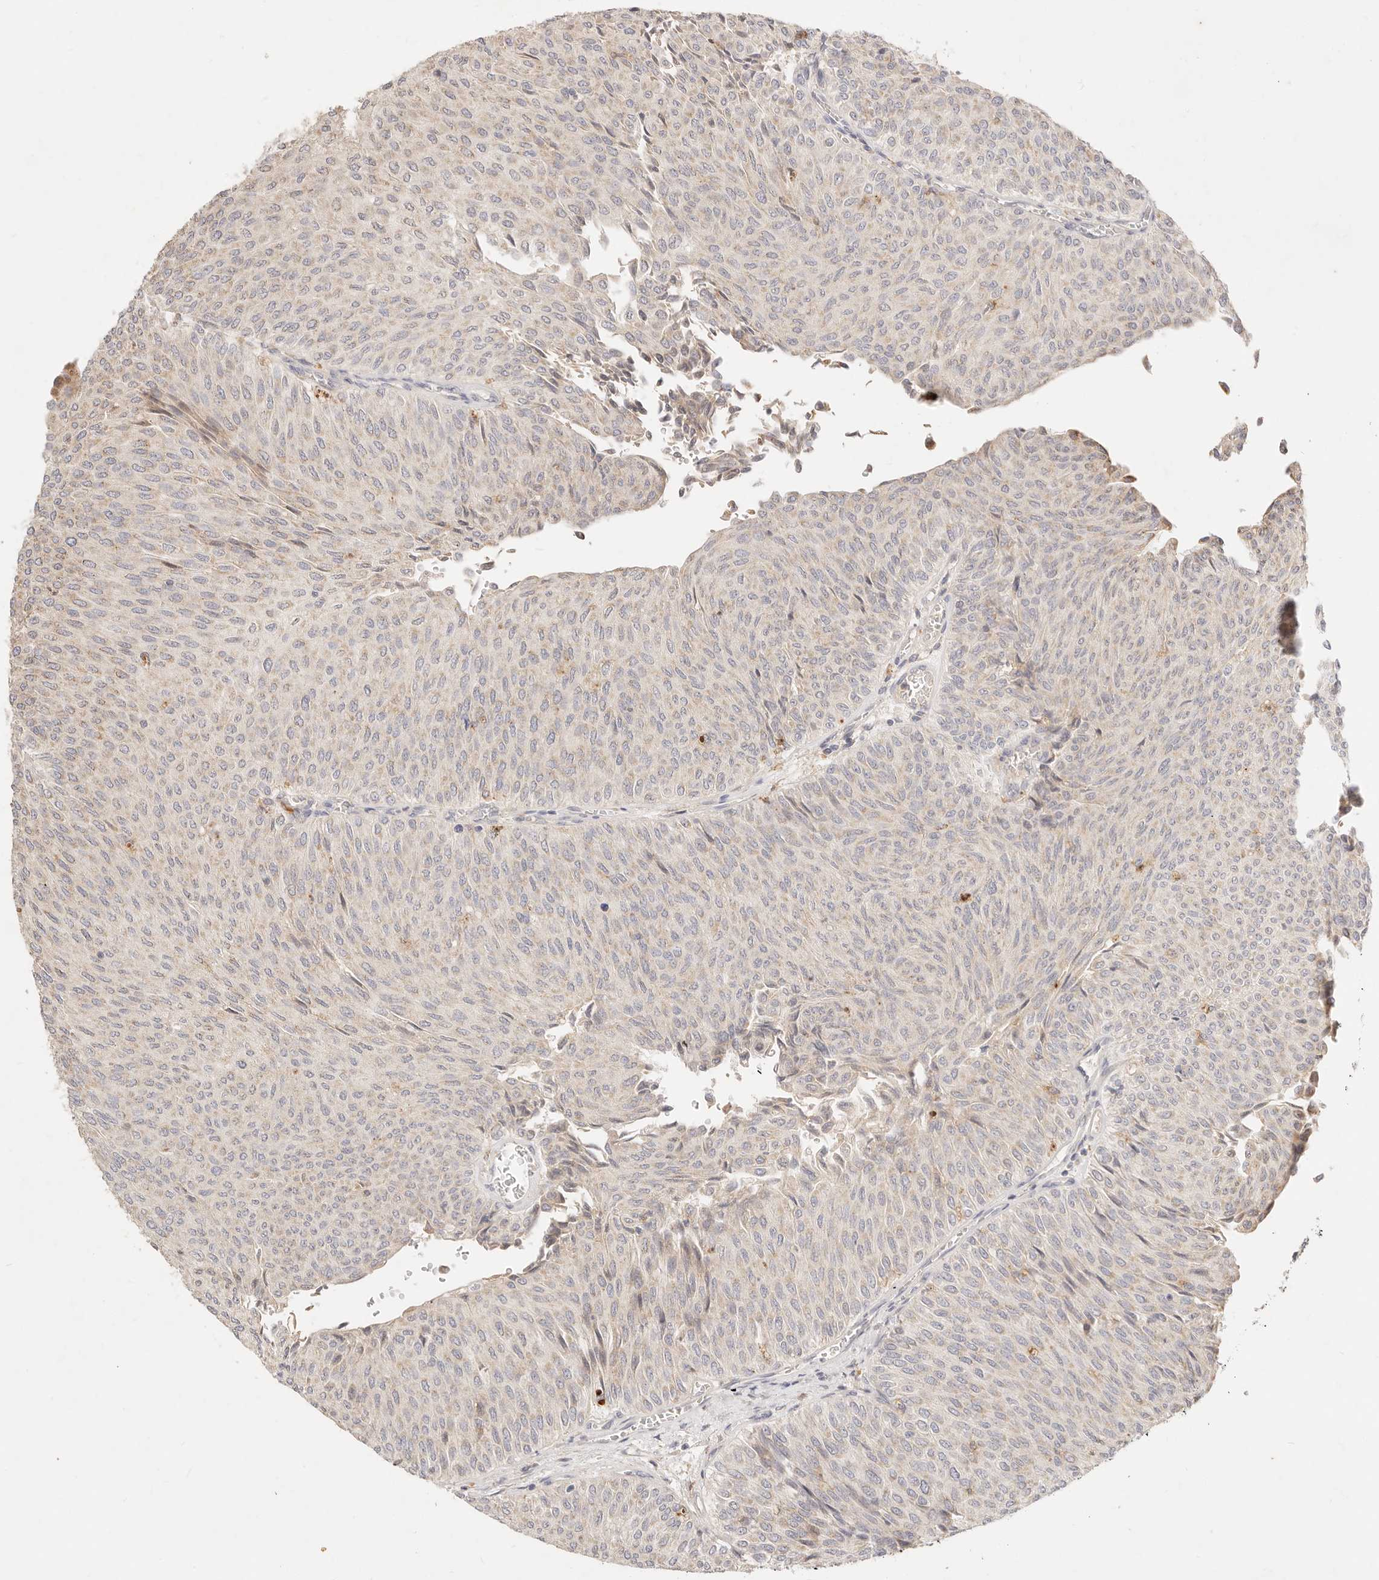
{"staining": {"intensity": "weak", "quantity": "<25%", "location": "cytoplasmic/membranous"}, "tissue": "urothelial cancer", "cell_type": "Tumor cells", "image_type": "cancer", "snomed": [{"axis": "morphology", "description": "Urothelial carcinoma, Low grade"}, {"axis": "topography", "description": "Urinary bladder"}], "caption": "A high-resolution histopathology image shows immunohistochemistry (IHC) staining of low-grade urothelial carcinoma, which exhibits no significant staining in tumor cells.", "gene": "ACOX1", "patient": {"sex": "male", "age": 78}}